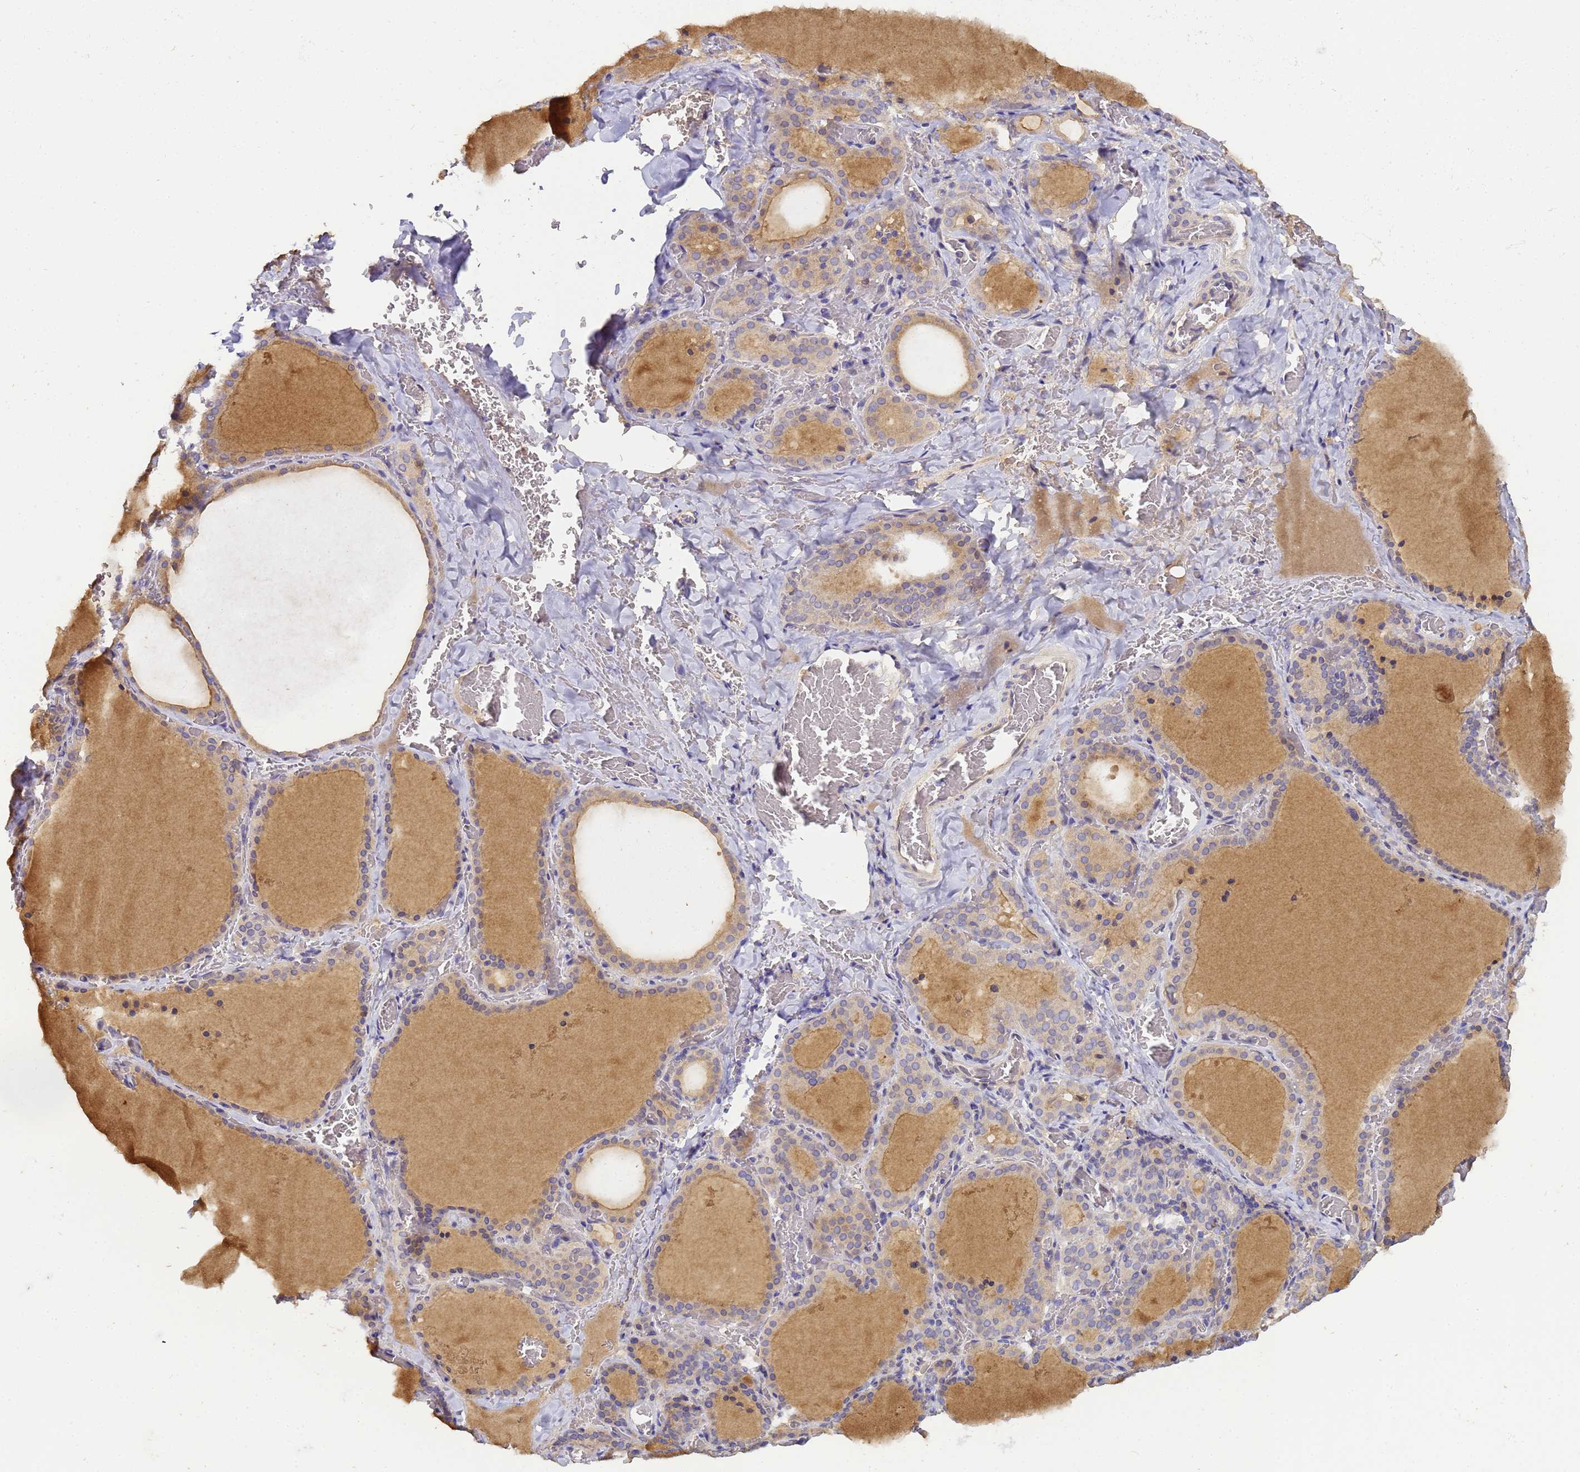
{"staining": {"intensity": "moderate", "quantity": "25%-75%", "location": "cytoplasmic/membranous"}, "tissue": "thyroid gland", "cell_type": "Glandular cells", "image_type": "normal", "snomed": [{"axis": "morphology", "description": "Normal tissue, NOS"}, {"axis": "topography", "description": "Thyroid gland"}], "caption": "Immunohistochemistry (IHC) photomicrograph of unremarkable human thyroid gland stained for a protein (brown), which demonstrates medium levels of moderate cytoplasmic/membranous expression in about 25%-75% of glandular cells.", "gene": "TBCD", "patient": {"sex": "female", "age": 39}}